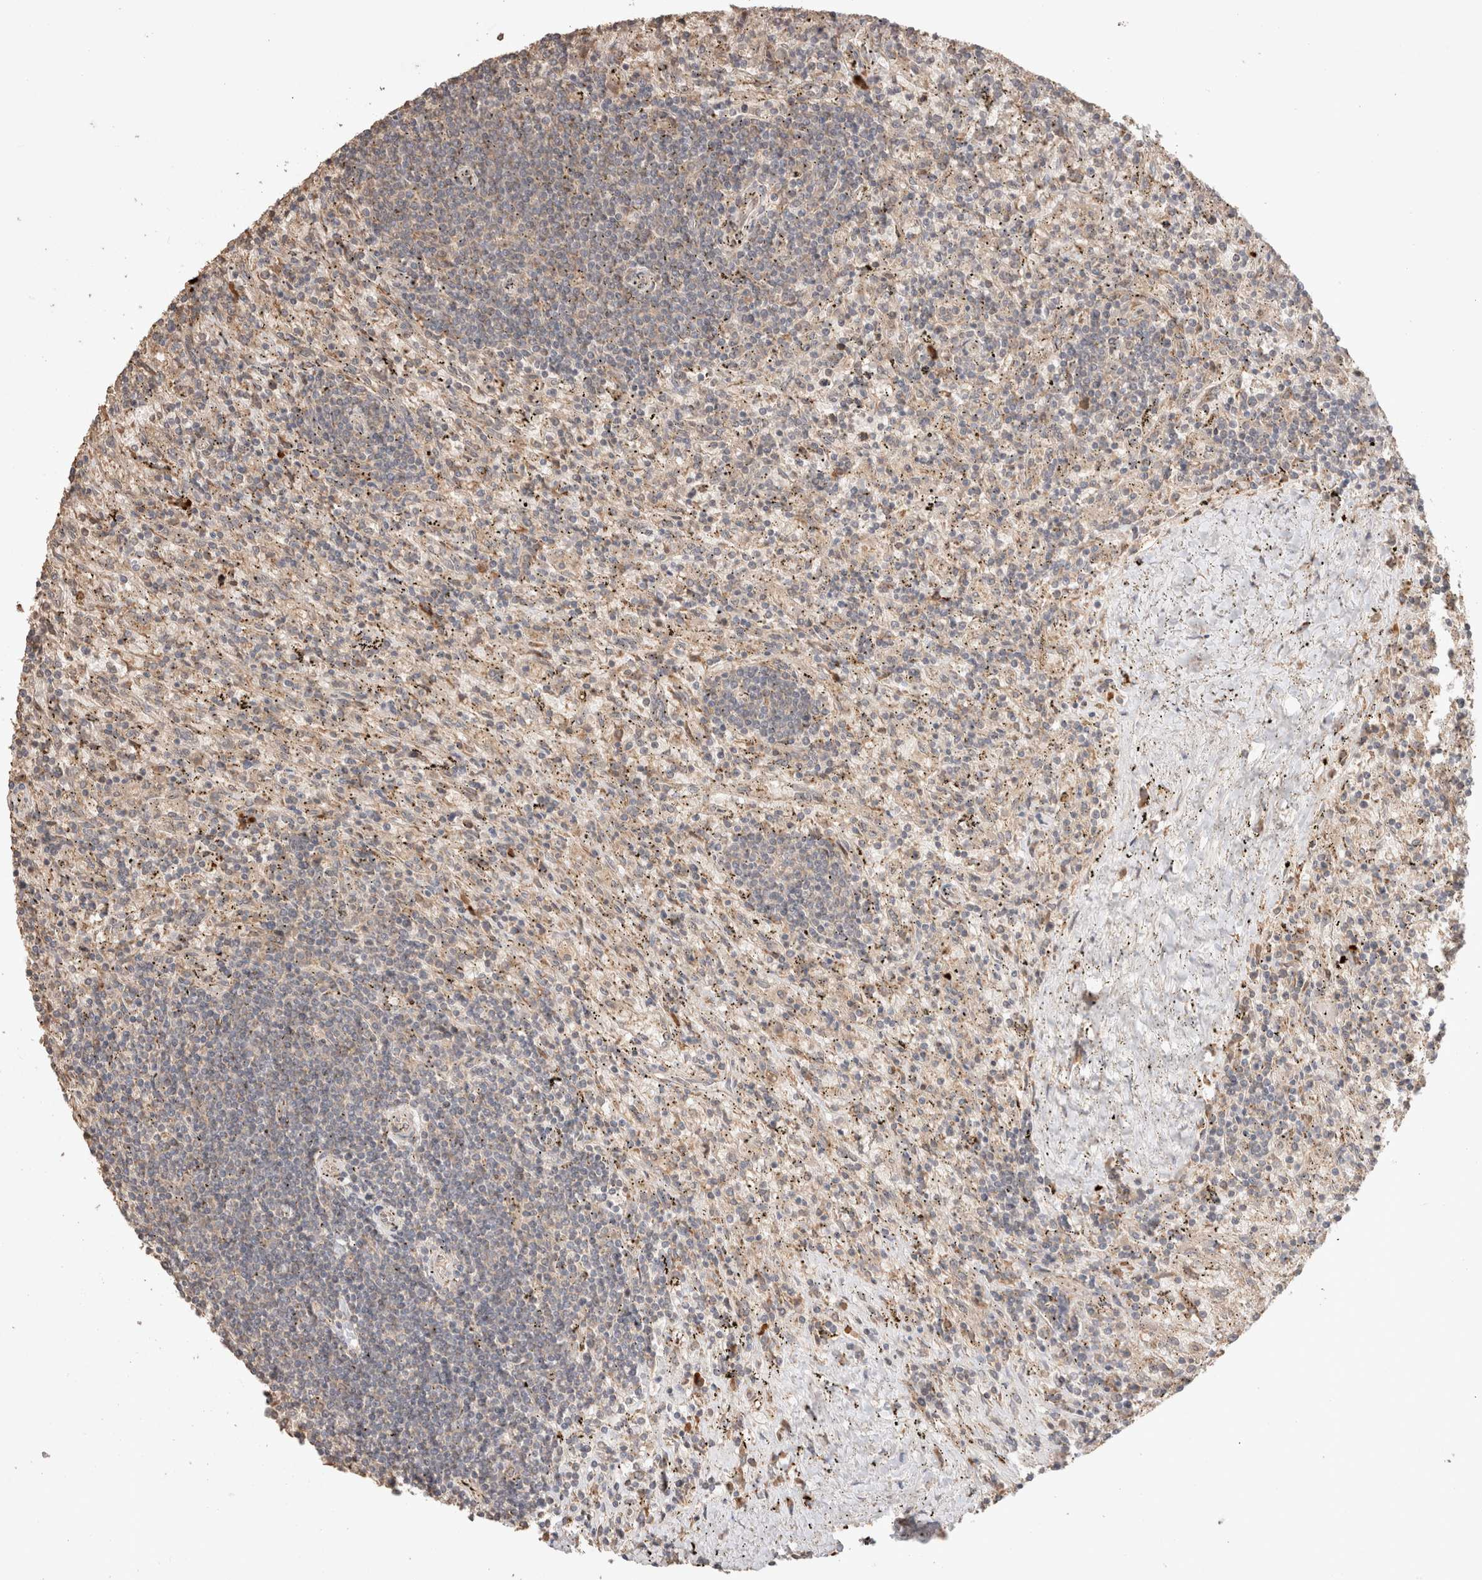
{"staining": {"intensity": "negative", "quantity": "none", "location": "none"}, "tissue": "lymphoma", "cell_type": "Tumor cells", "image_type": "cancer", "snomed": [{"axis": "morphology", "description": "Malignant lymphoma, non-Hodgkin's type, Low grade"}, {"axis": "topography", "description": "Spleen"}], "caption": "An immunohistochemistry histopathology image of lymphoma is shown. There is no staining in tumor cells of lymphoma.", "gene": "HROB", "patient": {"sex": "male", "age": 76}}